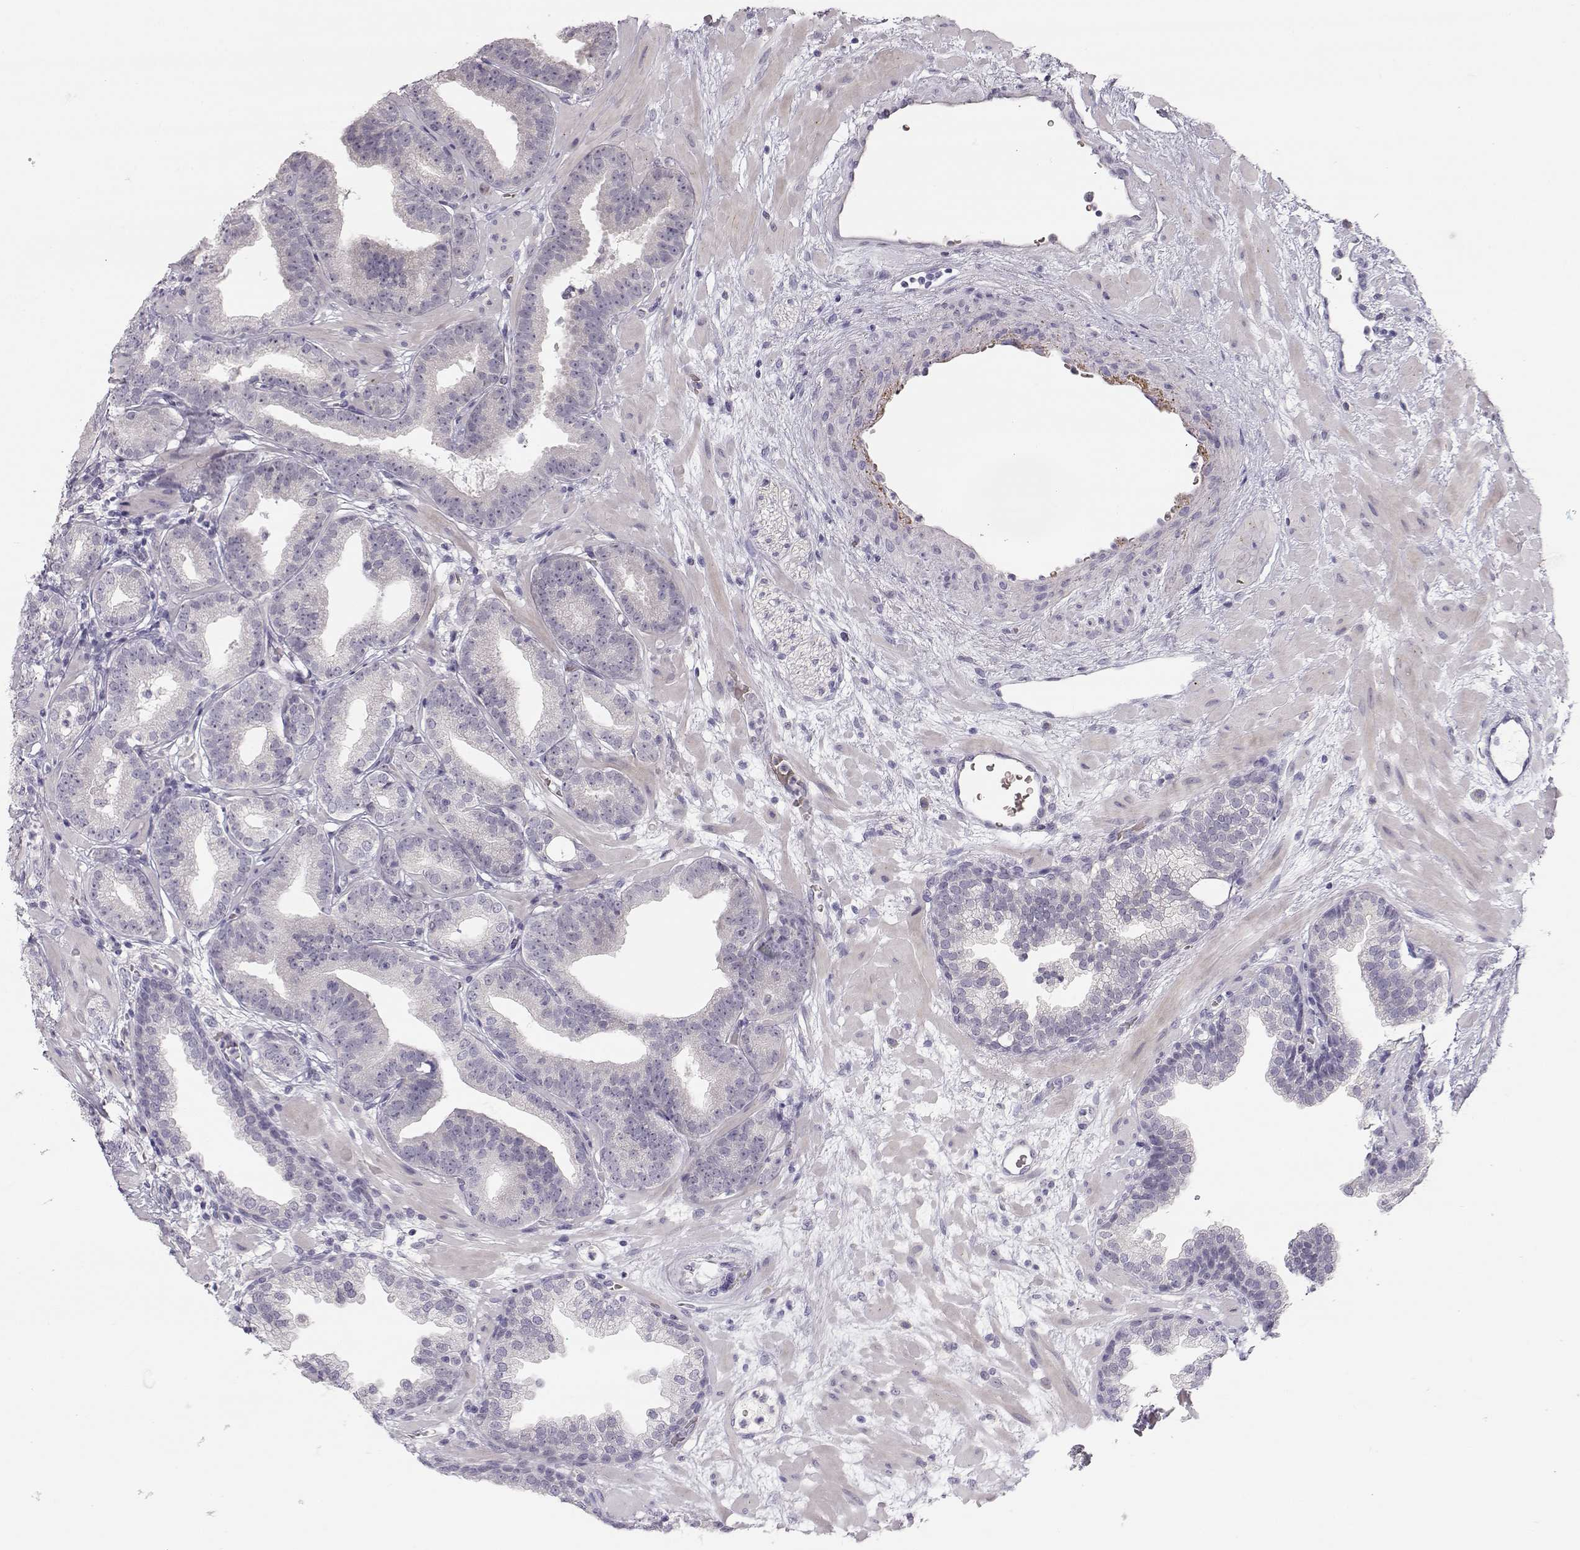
{"staining": {"intensity": "negative", "quantity": "none", "location": "none"}, "tissue": "prostate cancer", "cell_type": "Tumor cells", "image_type": "cancer", "snomed": [{"axis": "morphology", "description": "Adenocarcinoma, Low grade"}, {"axis": "topography", "description": "Prostate"}], "caption": "Tumor cells are negative for protein expression in human low-grade adenocarcinoma (prostate). (DAB IHC with hematoxylin counter stain).", "gene": "TTC26", "patient": {"sex": "male", "age": 68}}